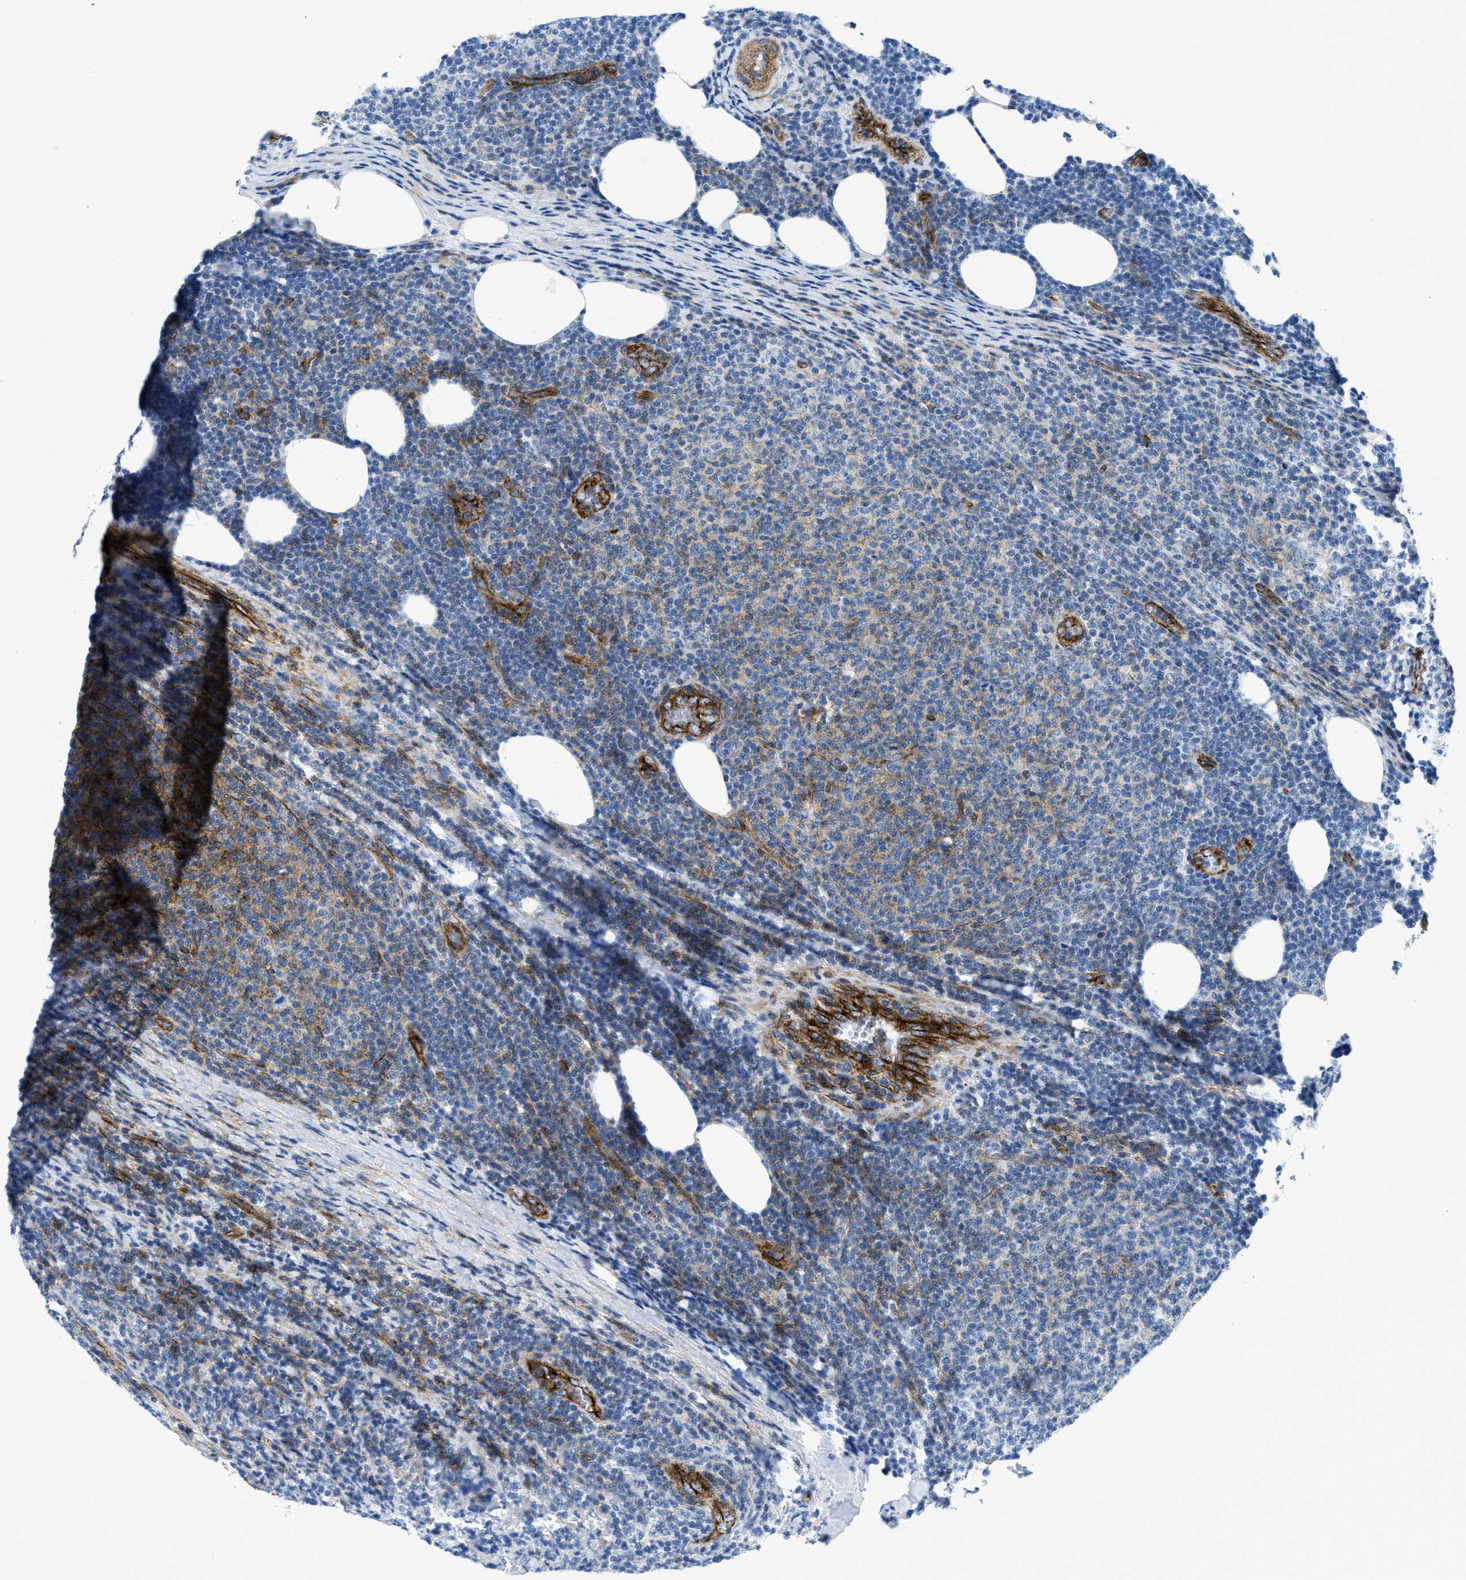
{"staining": {"intensity": "negative", "quantity": "none", "location": "none"}, "tissue": "lymphoma", "cell_type": "Tumor cells", "image_type": "cancer", "snomed": [{"axis": "morphology", "description": "Malignant lymphoma, non-Hodgkin's type, Low grade"}, {"axis": "topography", "description": "Lymph node"}], "caption": "This is a photomicrograph of IHC staining of lymphoma, which shows no expression in tumor cells.", "gene": "CUTA", "patient": {"sex": "male", "age": 66}}